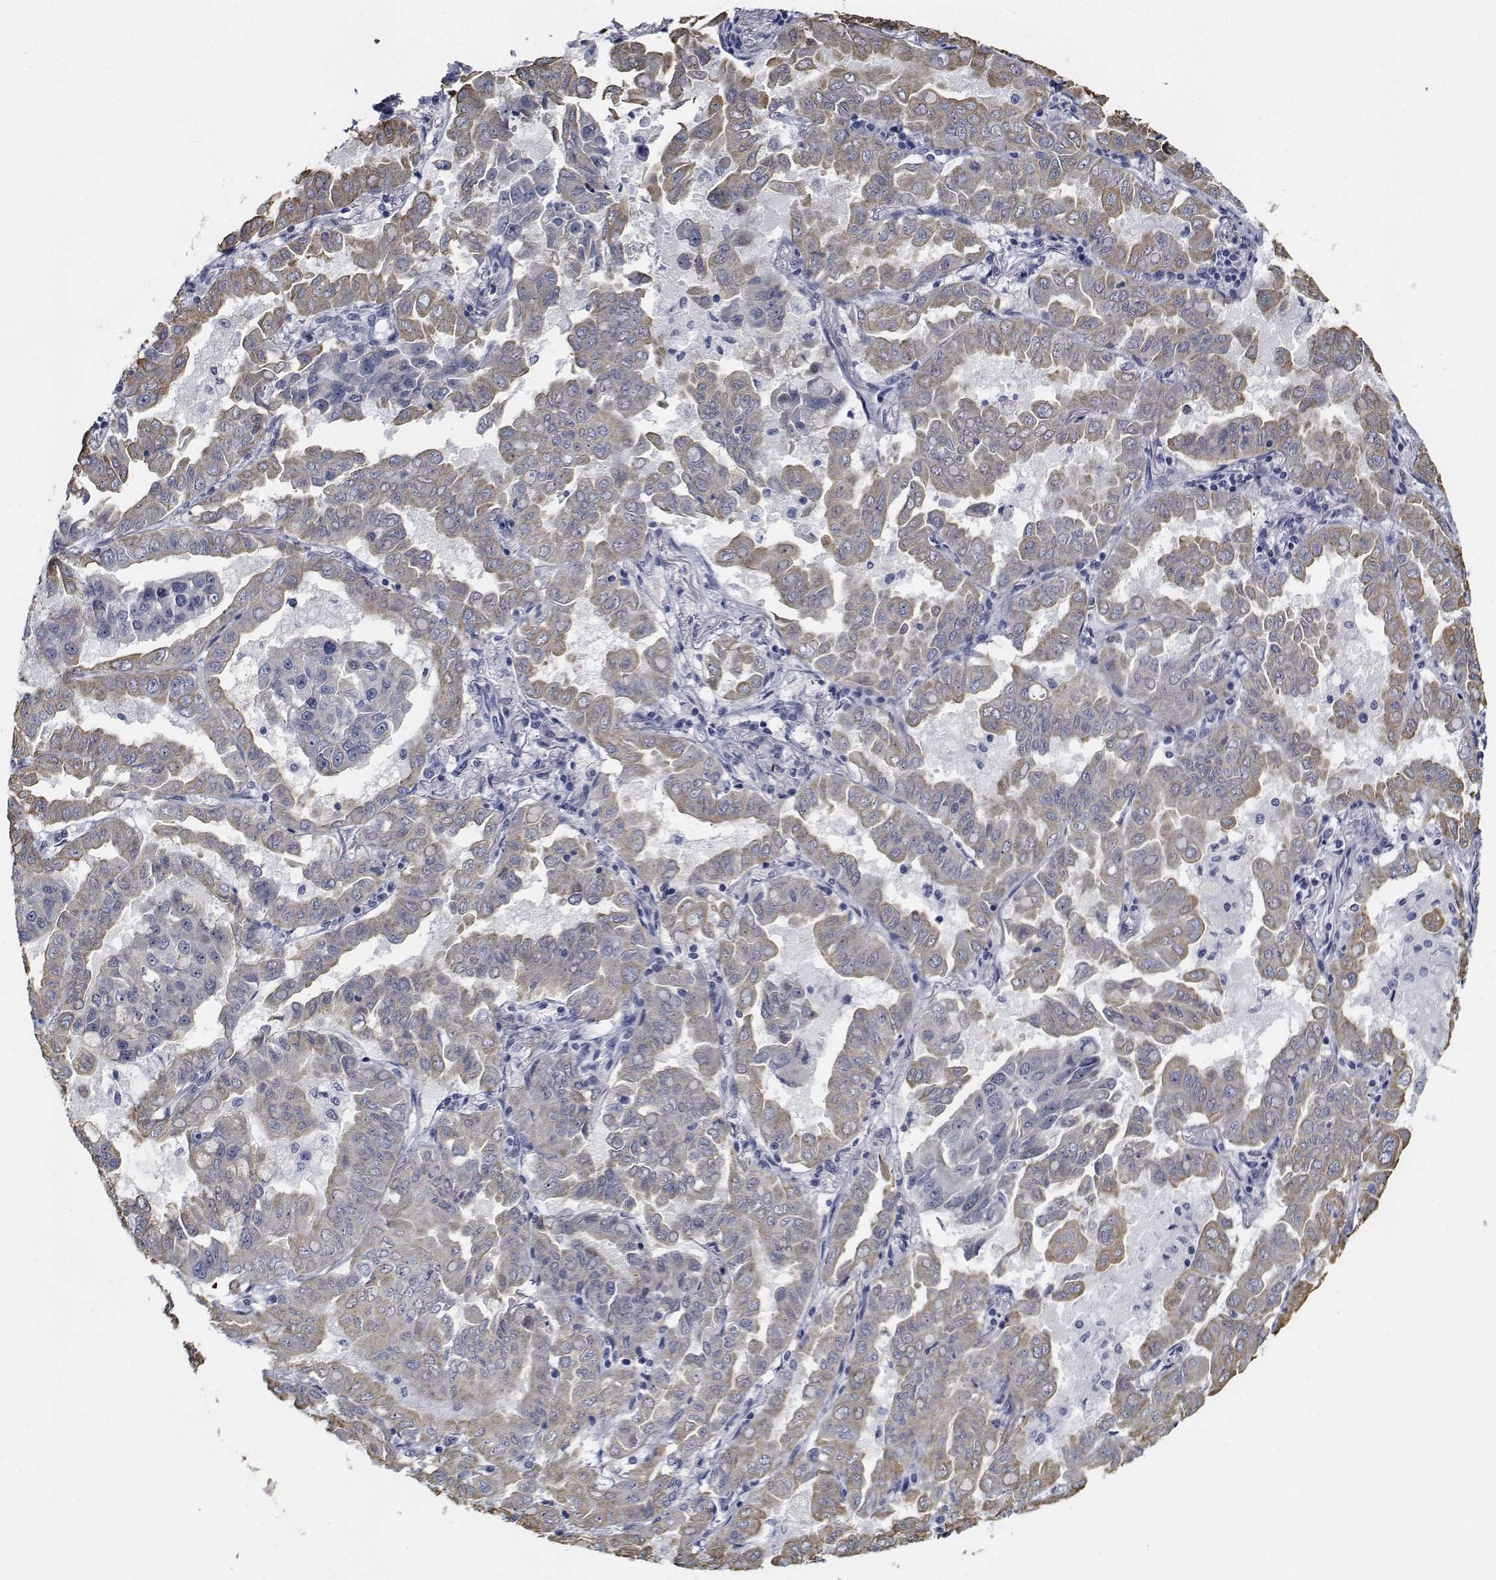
{"staining": {"intensity": "weak", "quantity": "25%-75%", "location": "cytoplasmic/membranous"}, "tissue": "lung cancer", "cell_type": "Tumor cells", "image_type": "cancer", "snomed": [{"axis": "morphology", "description": "Adenocarcinoma, NOS"}, {"axis": "topography", "description": "Lung"}], "caption": "High-magnification brightfield microscopy of lung cancer (adenocarcinoma) stained with DAB (3,3'-diaminobenzidine) (brown) and counterstained with hematoxylin (blue). tumor cells exhibit weak cytoplasmic/membranous positivity is identified in approximately25%-75% of cells.", "gene": "NVL", "patient": {"sex": "male", "age": 64}}